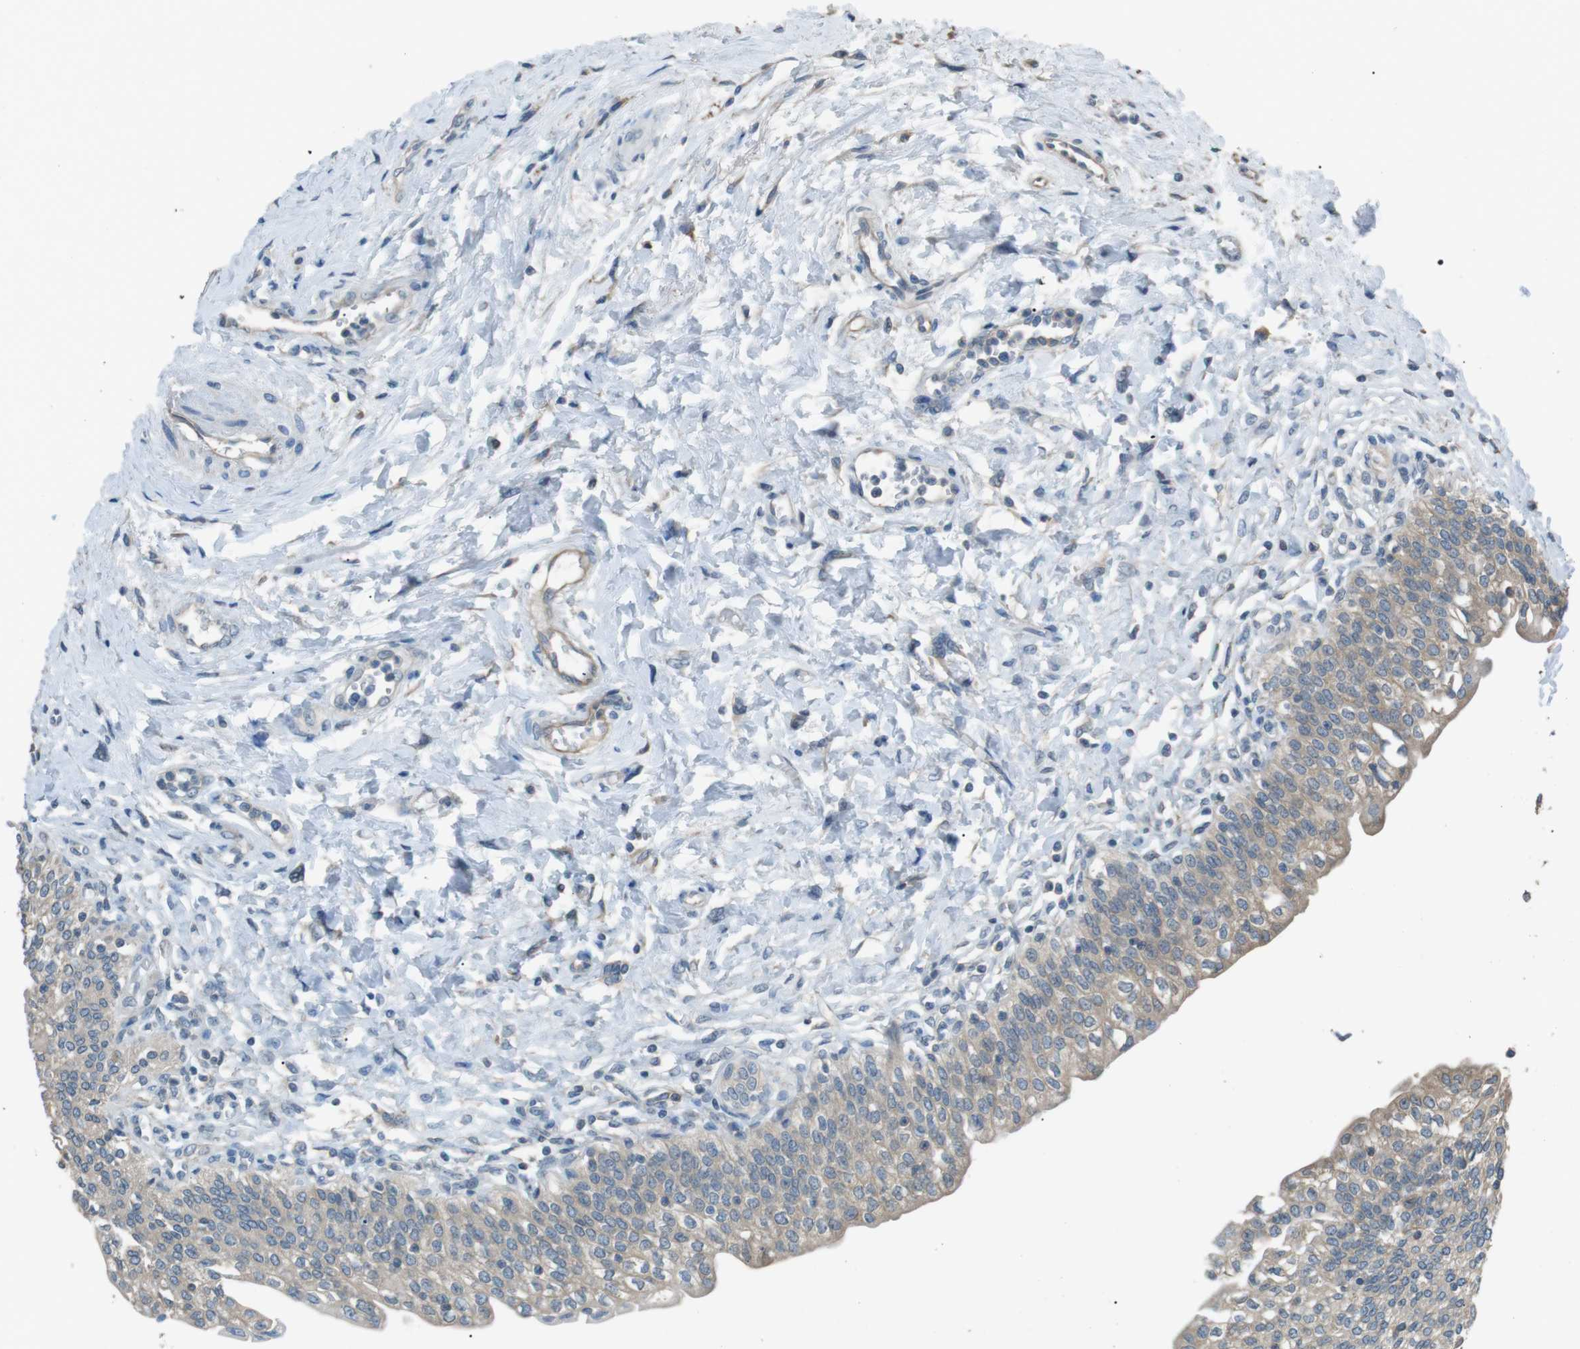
{"staining": {"intensity": "moderate", "quantity": "25%-75%", "location": "cytoplasmic/membranous"}, "tissue": "urinary bladder", "cell_type": "Urothelial cells", "image_type": "normal", "snomed": [{"axis": "morphology", "description": "Normal tissue, NOS"}, {"axis": "topography", "description": "Urinary bladder"}], "caption": "A brown stain labels moderate cytoplasmic/membranous expression of a protein in urothelial cells of normal urinary bladder.", "gene": "CDH26", "patient": {"sex": "male", "age": 55}}